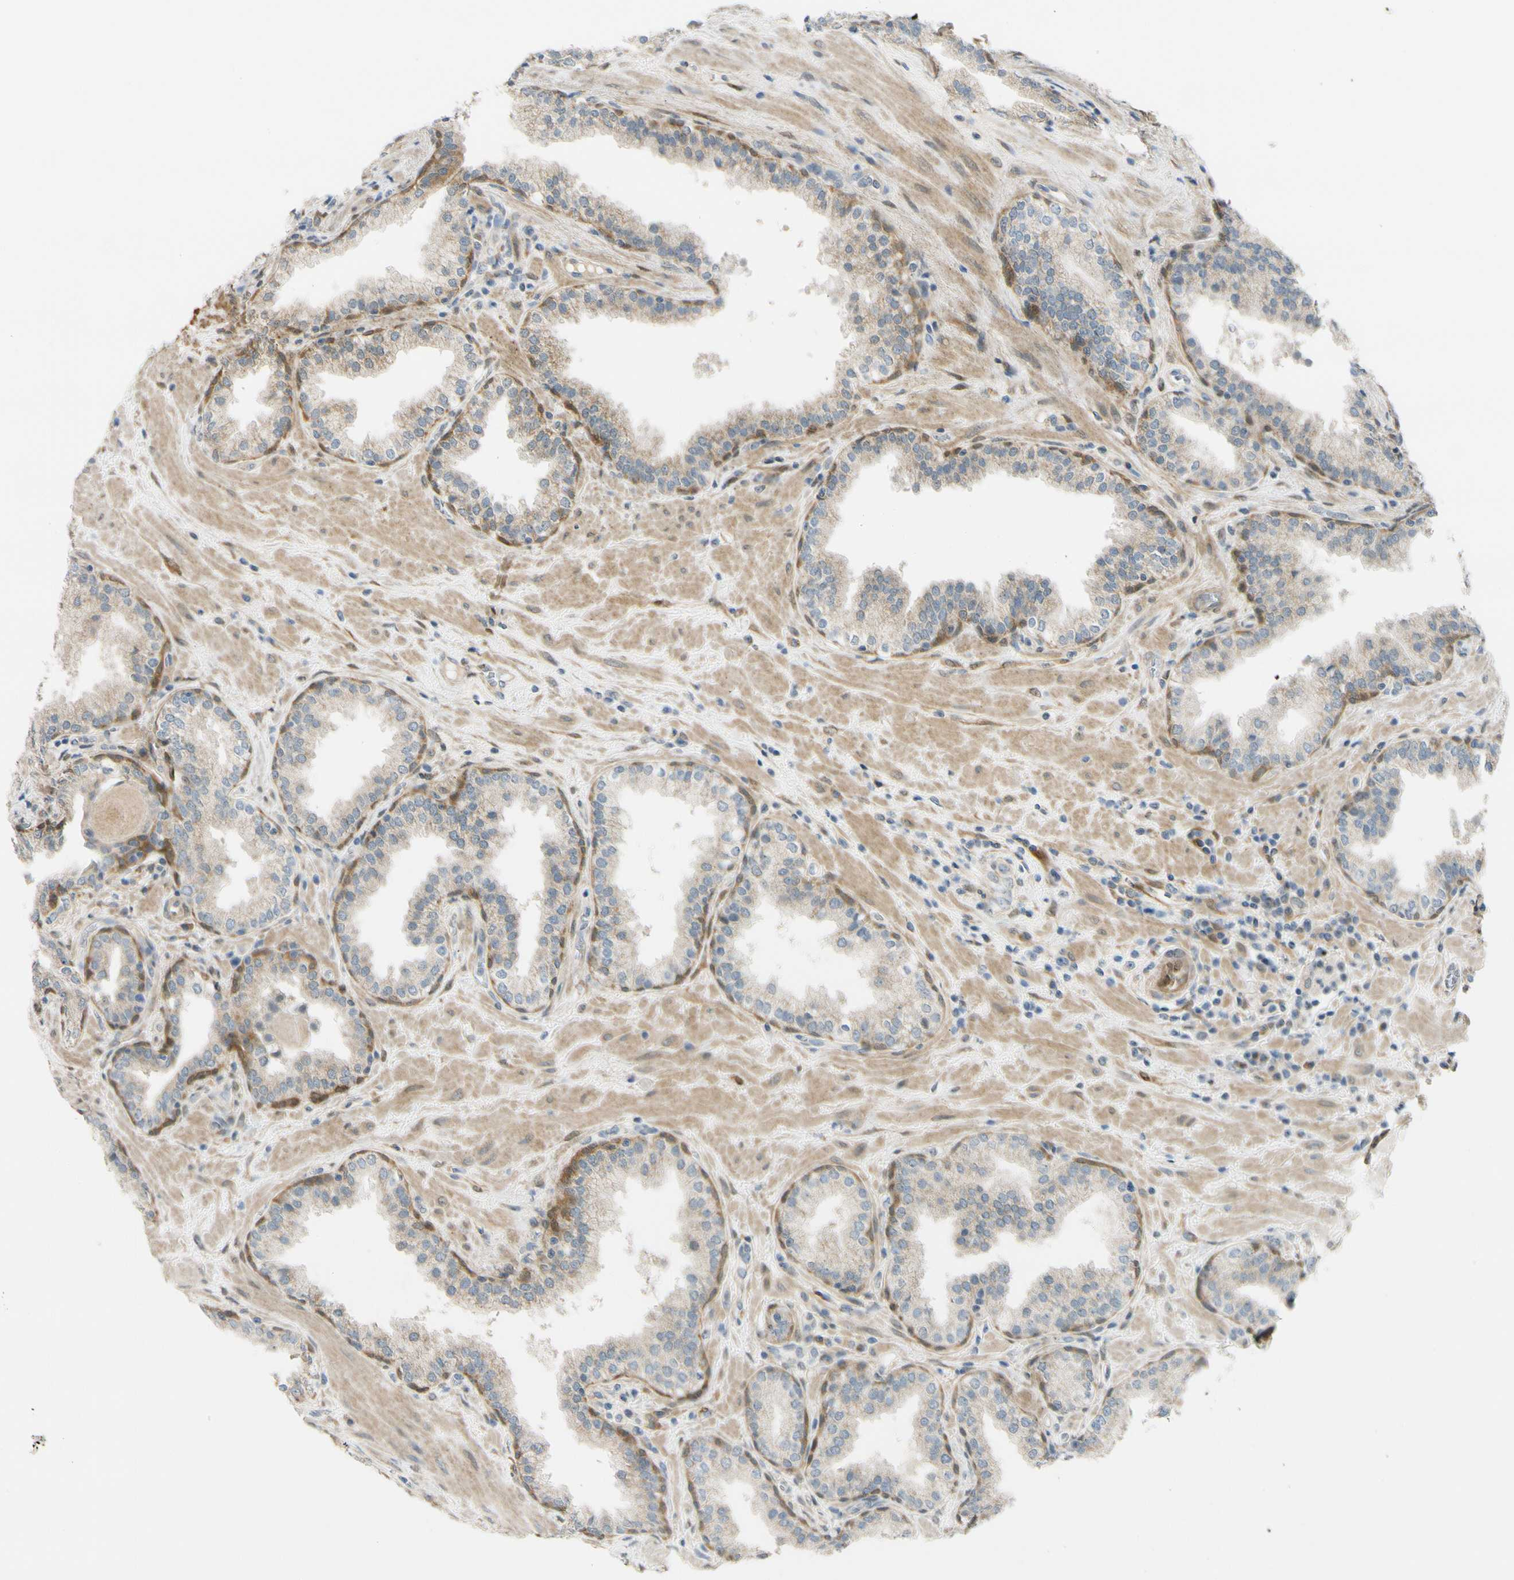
{"staining": {"intensity": "moderate", "quantity": "<25%", "location": "cytoplasmic/membranous"}, "tissue": "prostate", "cell_type": "Glandular cells", "image_type": "normal", "snomed": [{"axis": "morphology", "description": "Normal tissue, NOS"}, {"axis": "topography", "description": "Prostate"}], "caption": "IHC (DAB) staining of unremarkable prostate demonstrates moderate cytoplasmic/membranous protein positivity in about <25% of glandular cells.", "gene": "FHL2", "patient": {"sex": "male", "age": 51}}